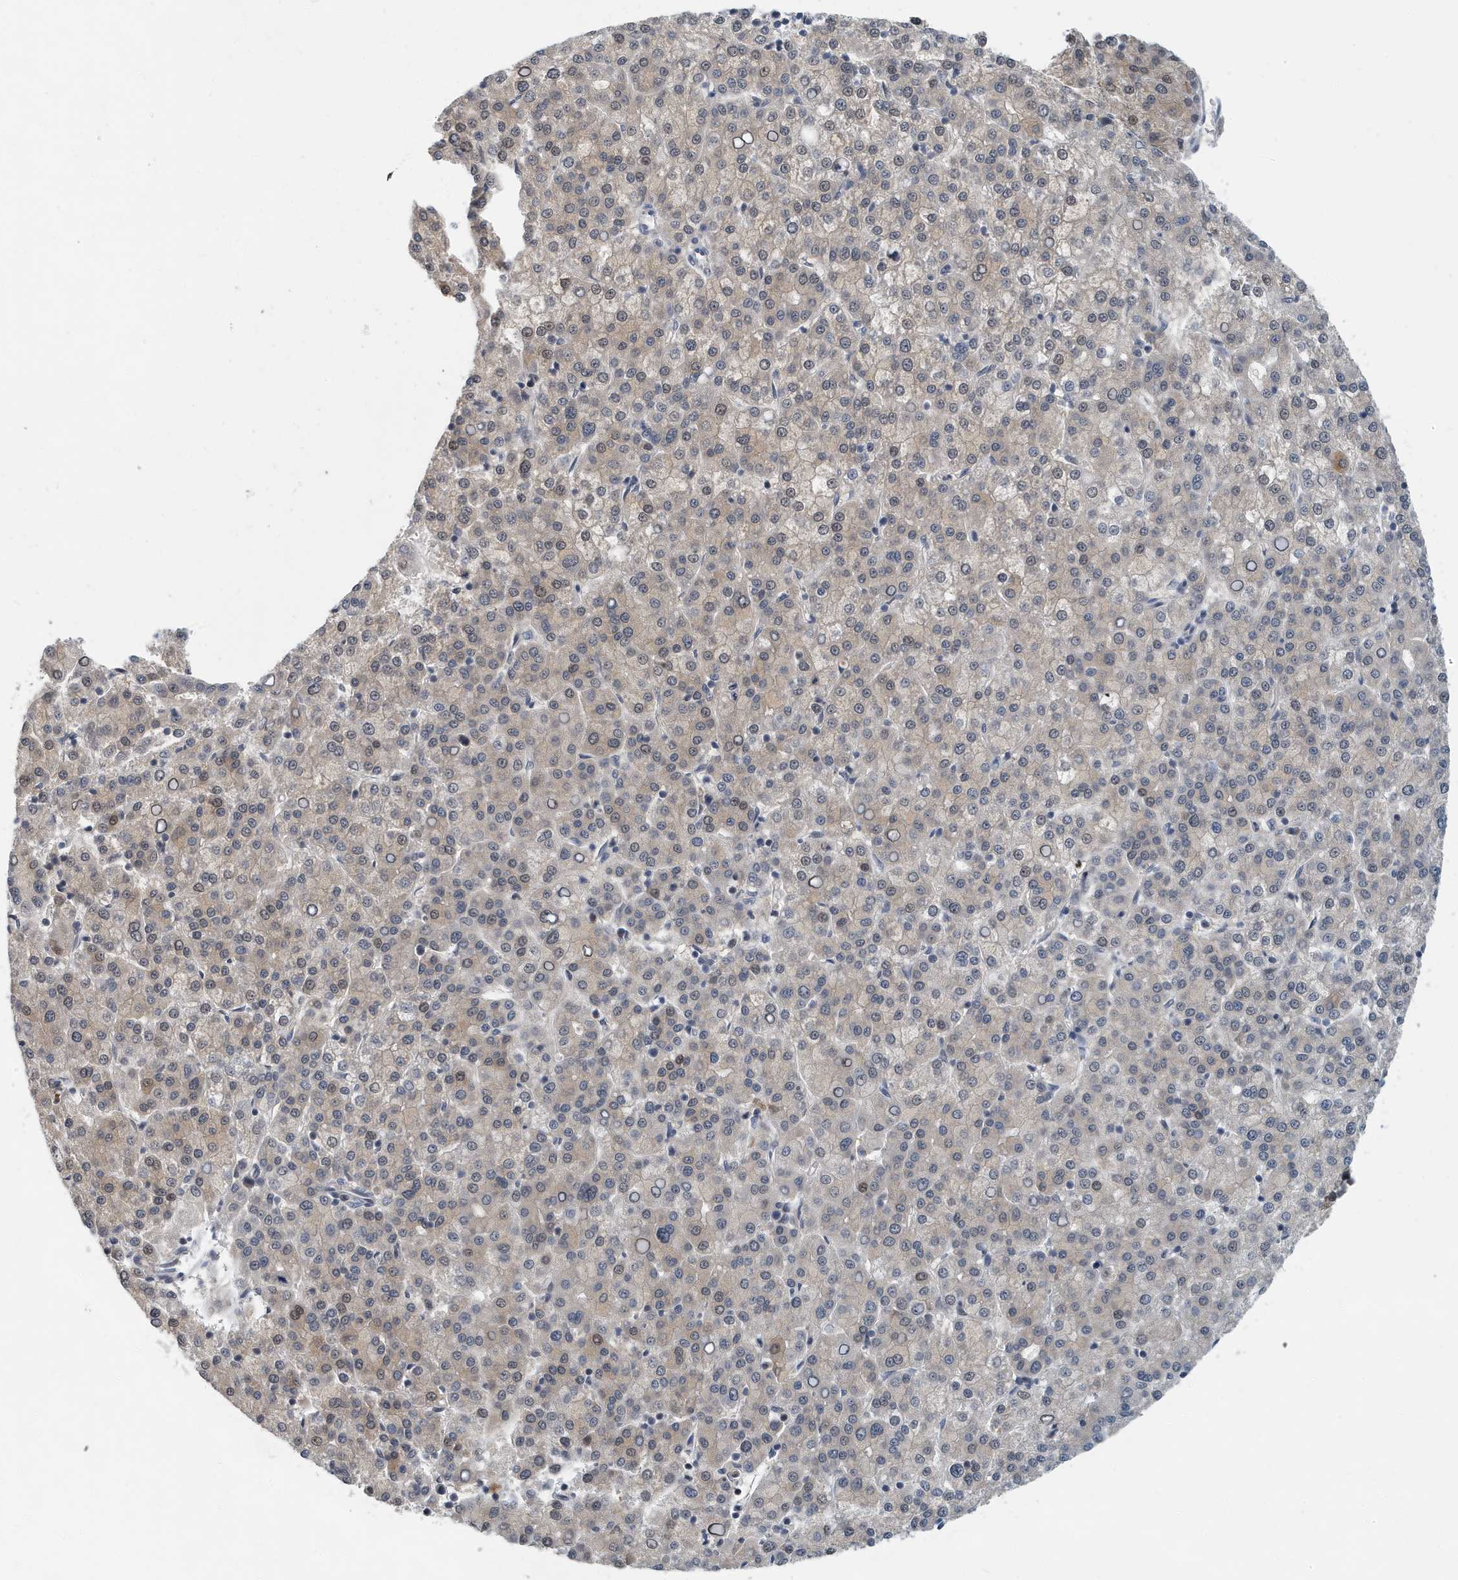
{"staining": {"intensity": "weak", "quantity": "25%-75%", "location": "cytoplasmic/membranous,nuclear"}, "tissue": "liver cancer", "cell_type": "Tumor cells", "image_type": "cancer", "snomed": [{"axis": "morphology", "description": "Carcinoma, Hepatocellular, NOS"}, {"axis": "topography", "description": "Liver"}], "caption": "Liver cancer stained for a protein (brown) displays weak cytoplasmic/membranous and nuclear positive positivity in approximately 25%-75% of tumor cells.", "gene": "KIF15", "patient": {"sex": "female", "age": 58}}